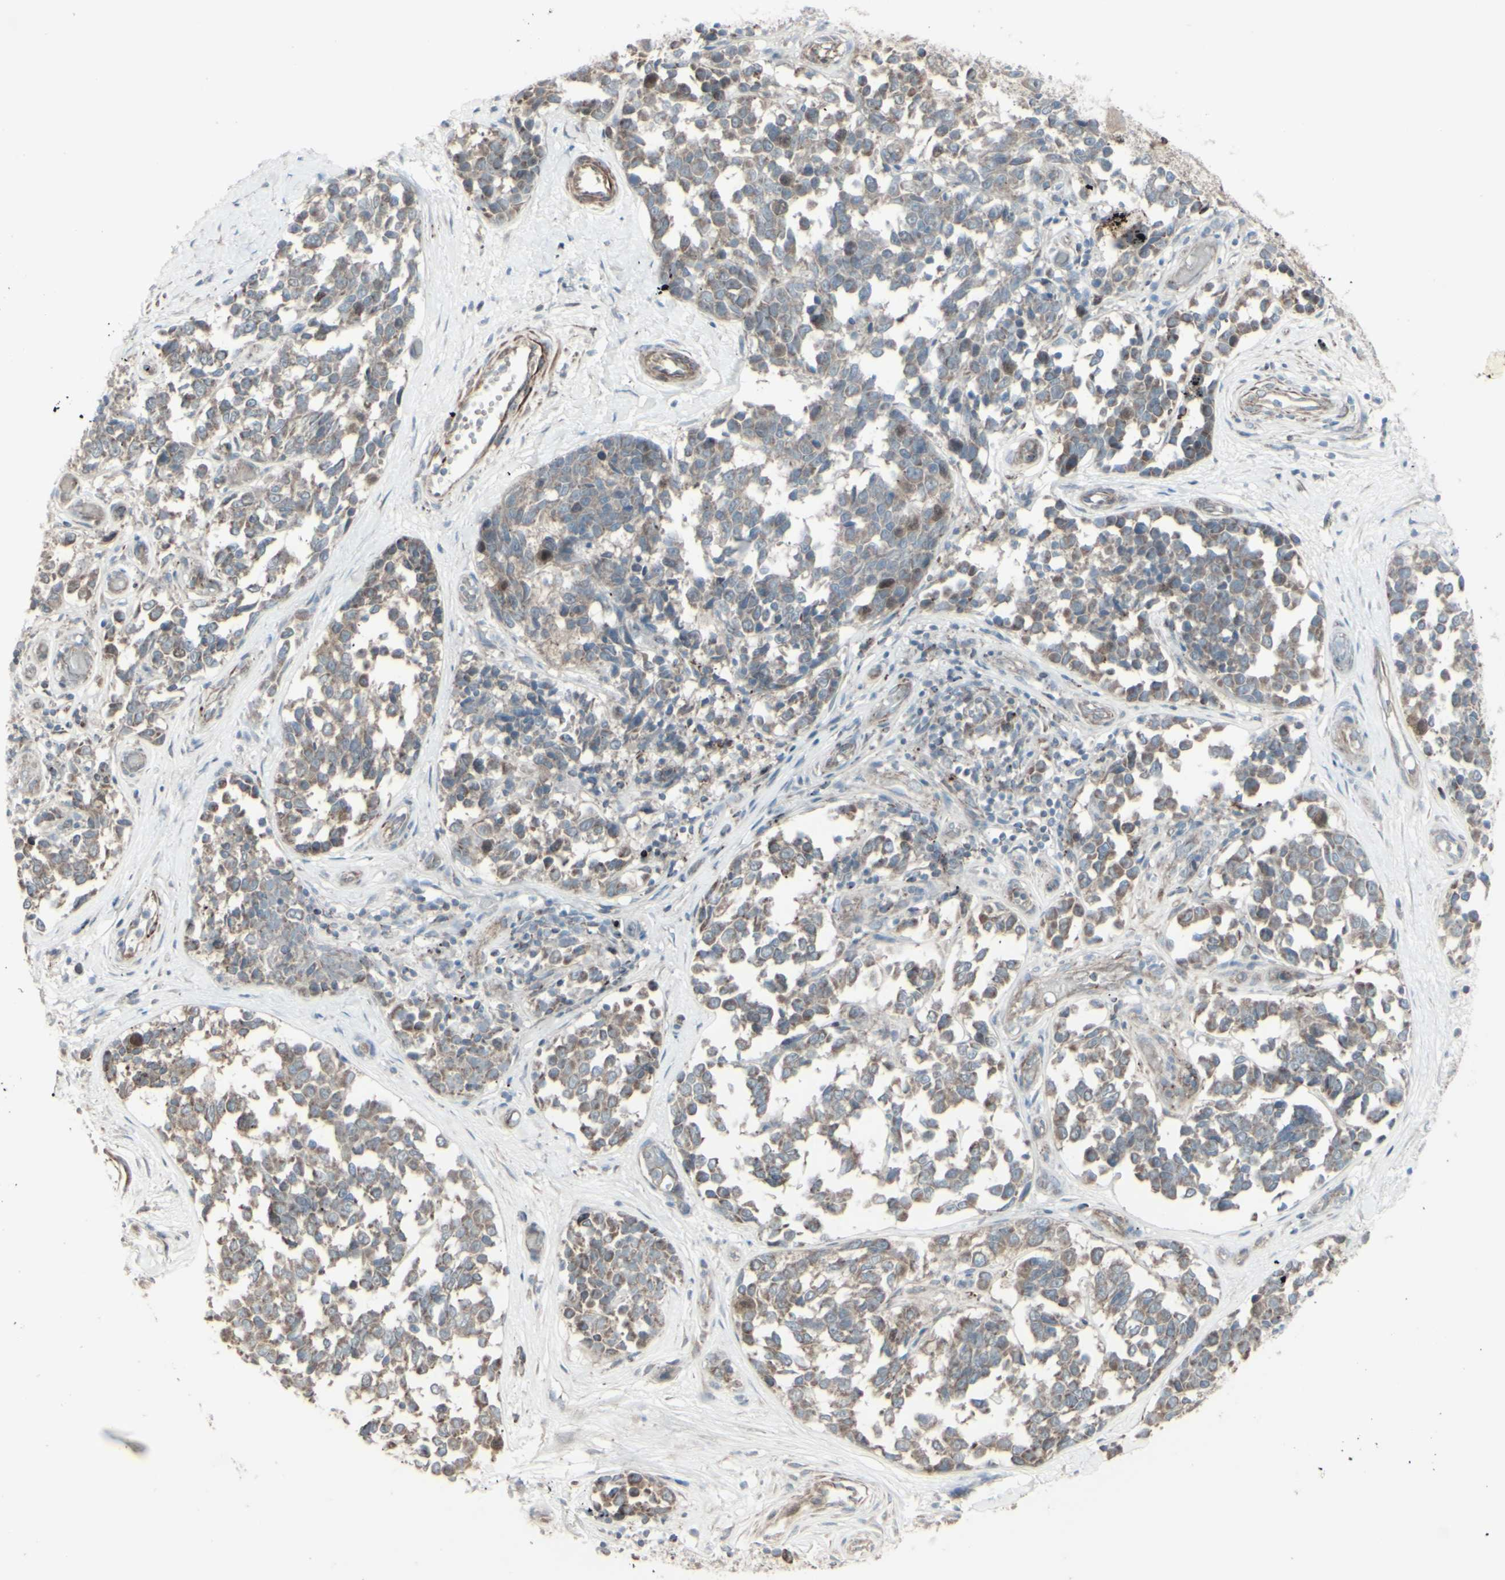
{"staining": {"intensity": "weak", "quantity": ">75%", "location": "cytoplasmic/membranous"}, "tissue": "melanoma", "cell_type": "Tumor cells", "image_type": "cancer", "snomed": [{"axis": "morphology", "description": "Malignant melanoma, NOS"}, {"axis": "topography", "description": "Skin"}], "caption": "An image of human malignant melanoma stained for a protein demonstrates weak cytoplasmic/membranous brown staining in tumor cells. Nuclei are stained in blue.", "gene": "GMNN", "patient": {"sex": "female", "age": 64}}